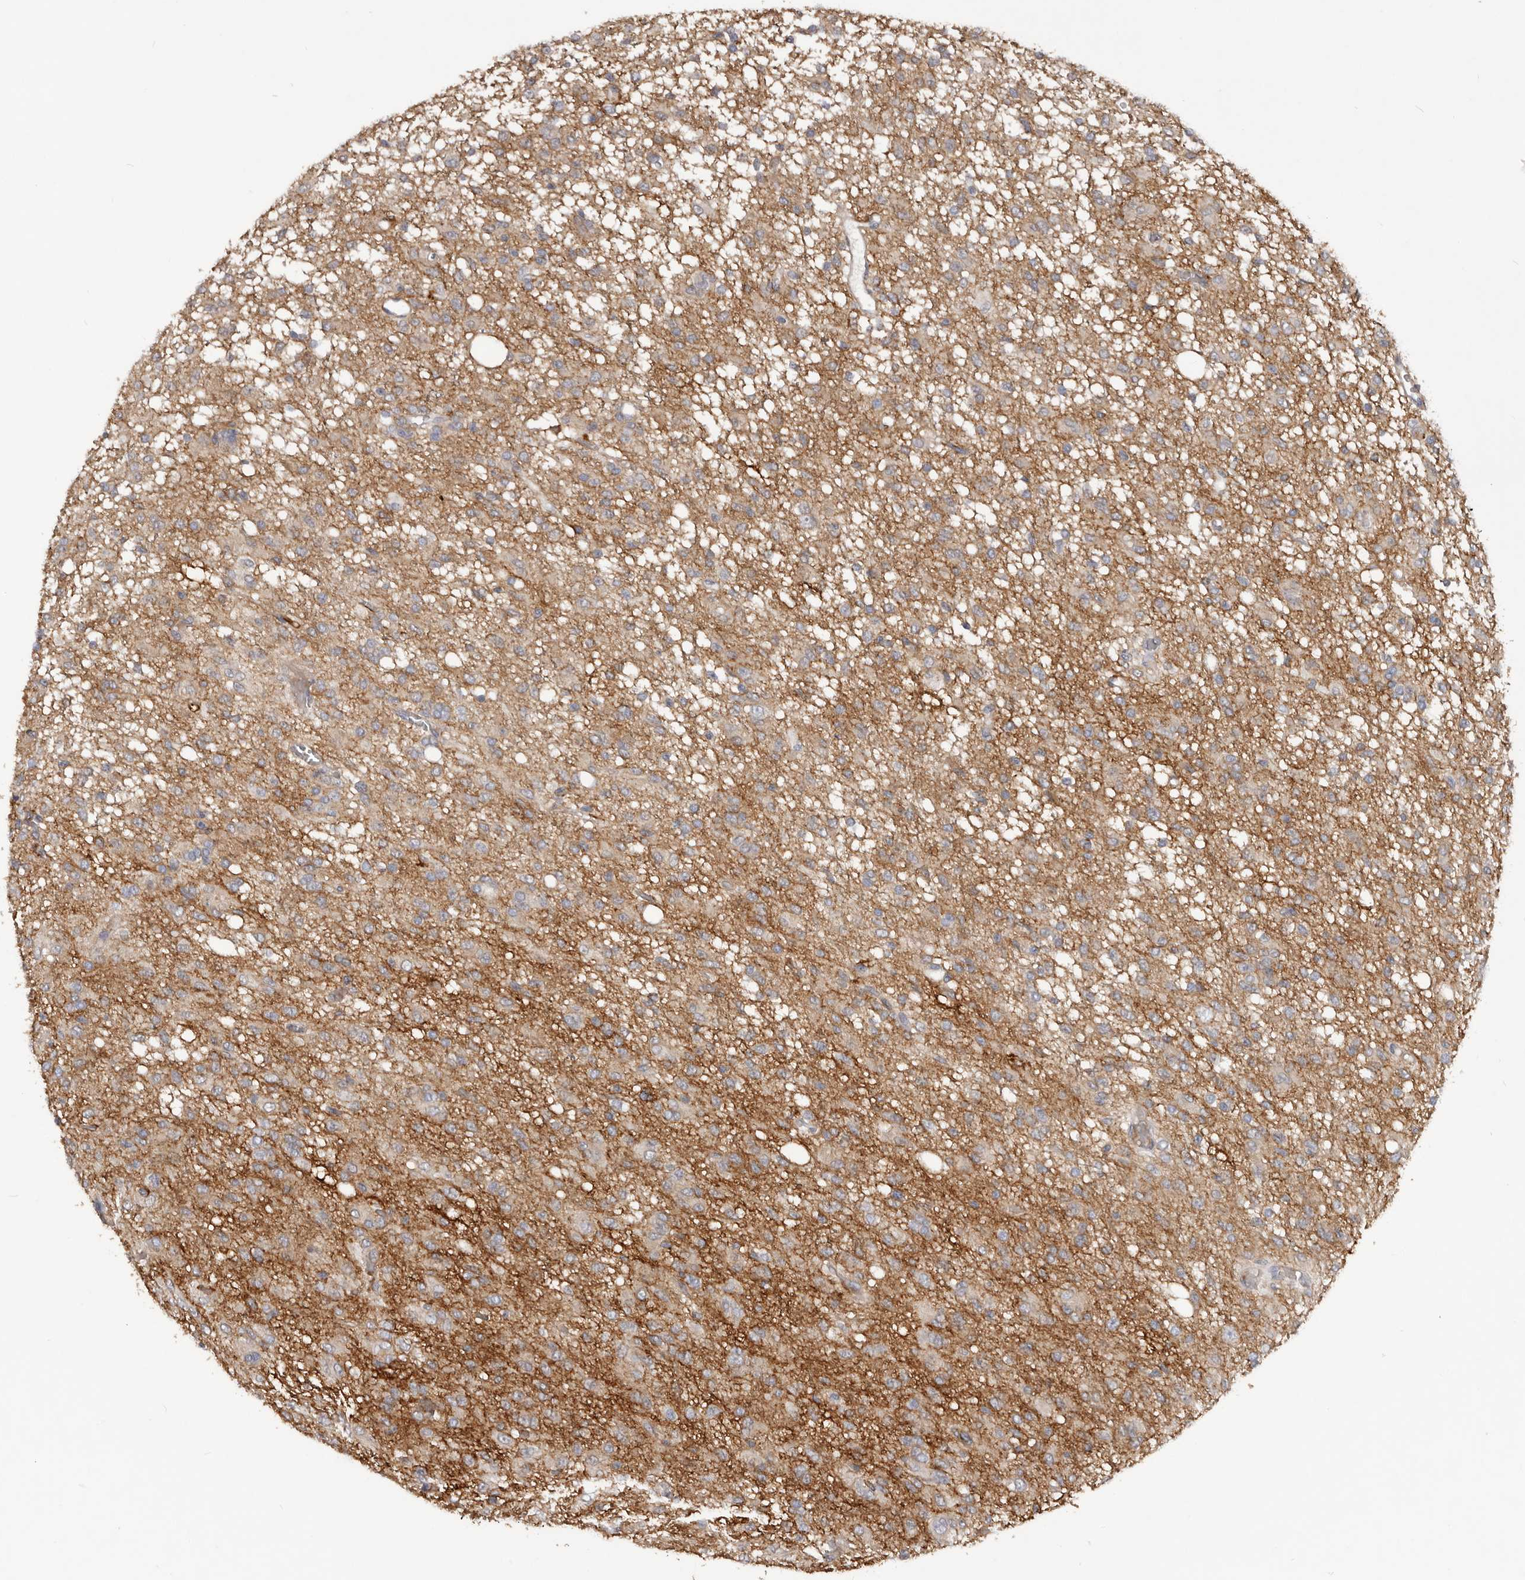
{"staining": {"intensity": "weak", "quantity": "25%-75%", "location": "cytoplasmic/membranous"}, "tissue": "glioma", "cell_type": "Tumor cells", "image_type": "cancer", "snomed": [{"axis": "morphology", "description": "Glioma, malignant, High grade"}, {"axis": "topography", "description": "Brain"}], "caption": "Immunohistochemical staining of human malignant high-grade glioma demonstrates weak cytoplasmic/membranous protein positivity in approximately 25%-75% of tumor cells.", "gene": "TNR", "patient": {"sex": "female", "age": 59}}